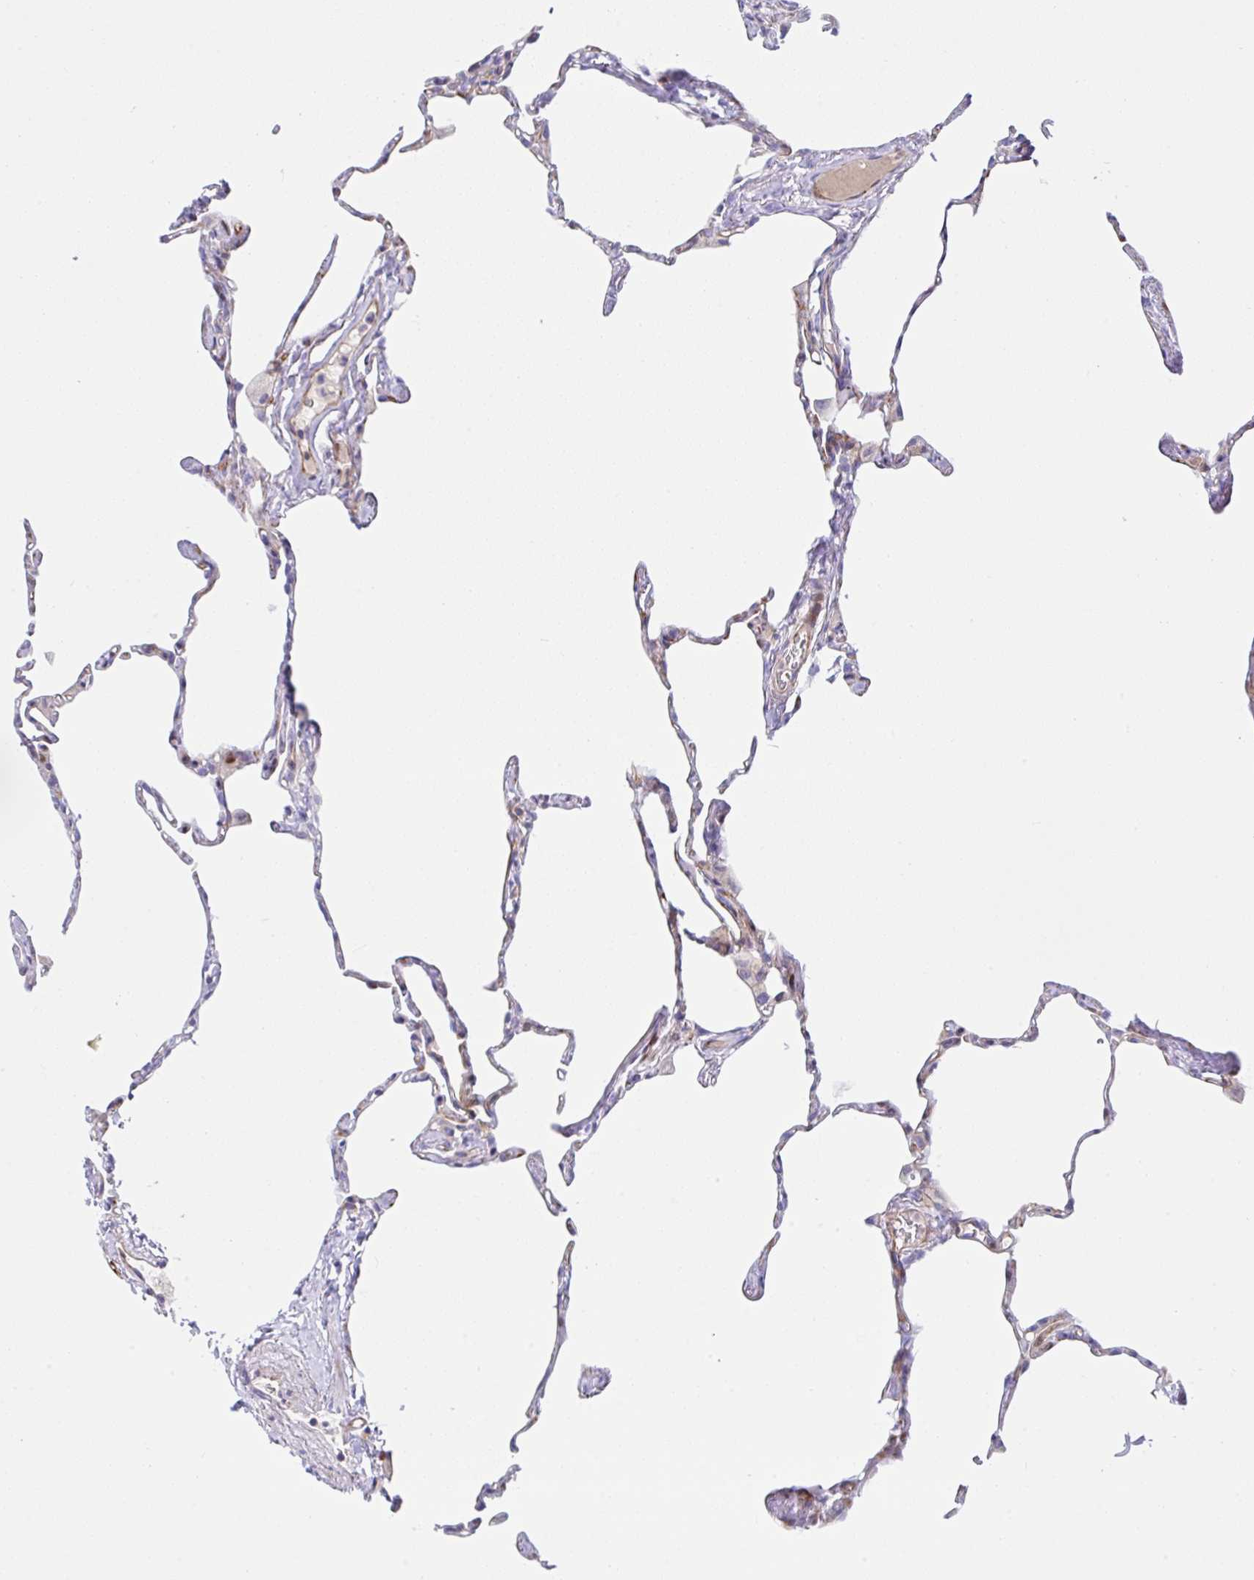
{"staining": {"intensity": "negative", "quantity": "none", "location": "none"}, "tissue": "lung", "cell_type": "Alveolar cells", "image_type": "normal", "snomed": [{"axis": "morphology", "description": "Normal tissue, NOS"}, {"axis": "topography", "description": "Lung"}], "caption": "This histopathology image is of normal lung stained with immunohistochemistry (IHC) to label a protein in brown with the nuclei are counter-stained blue. There is no staining in alveolar cells. (Immunohistochemistry, brightfield microscopy, high magnification).", "gene": "ZNF713", "patient": {"sex": "male", "age": 65}}